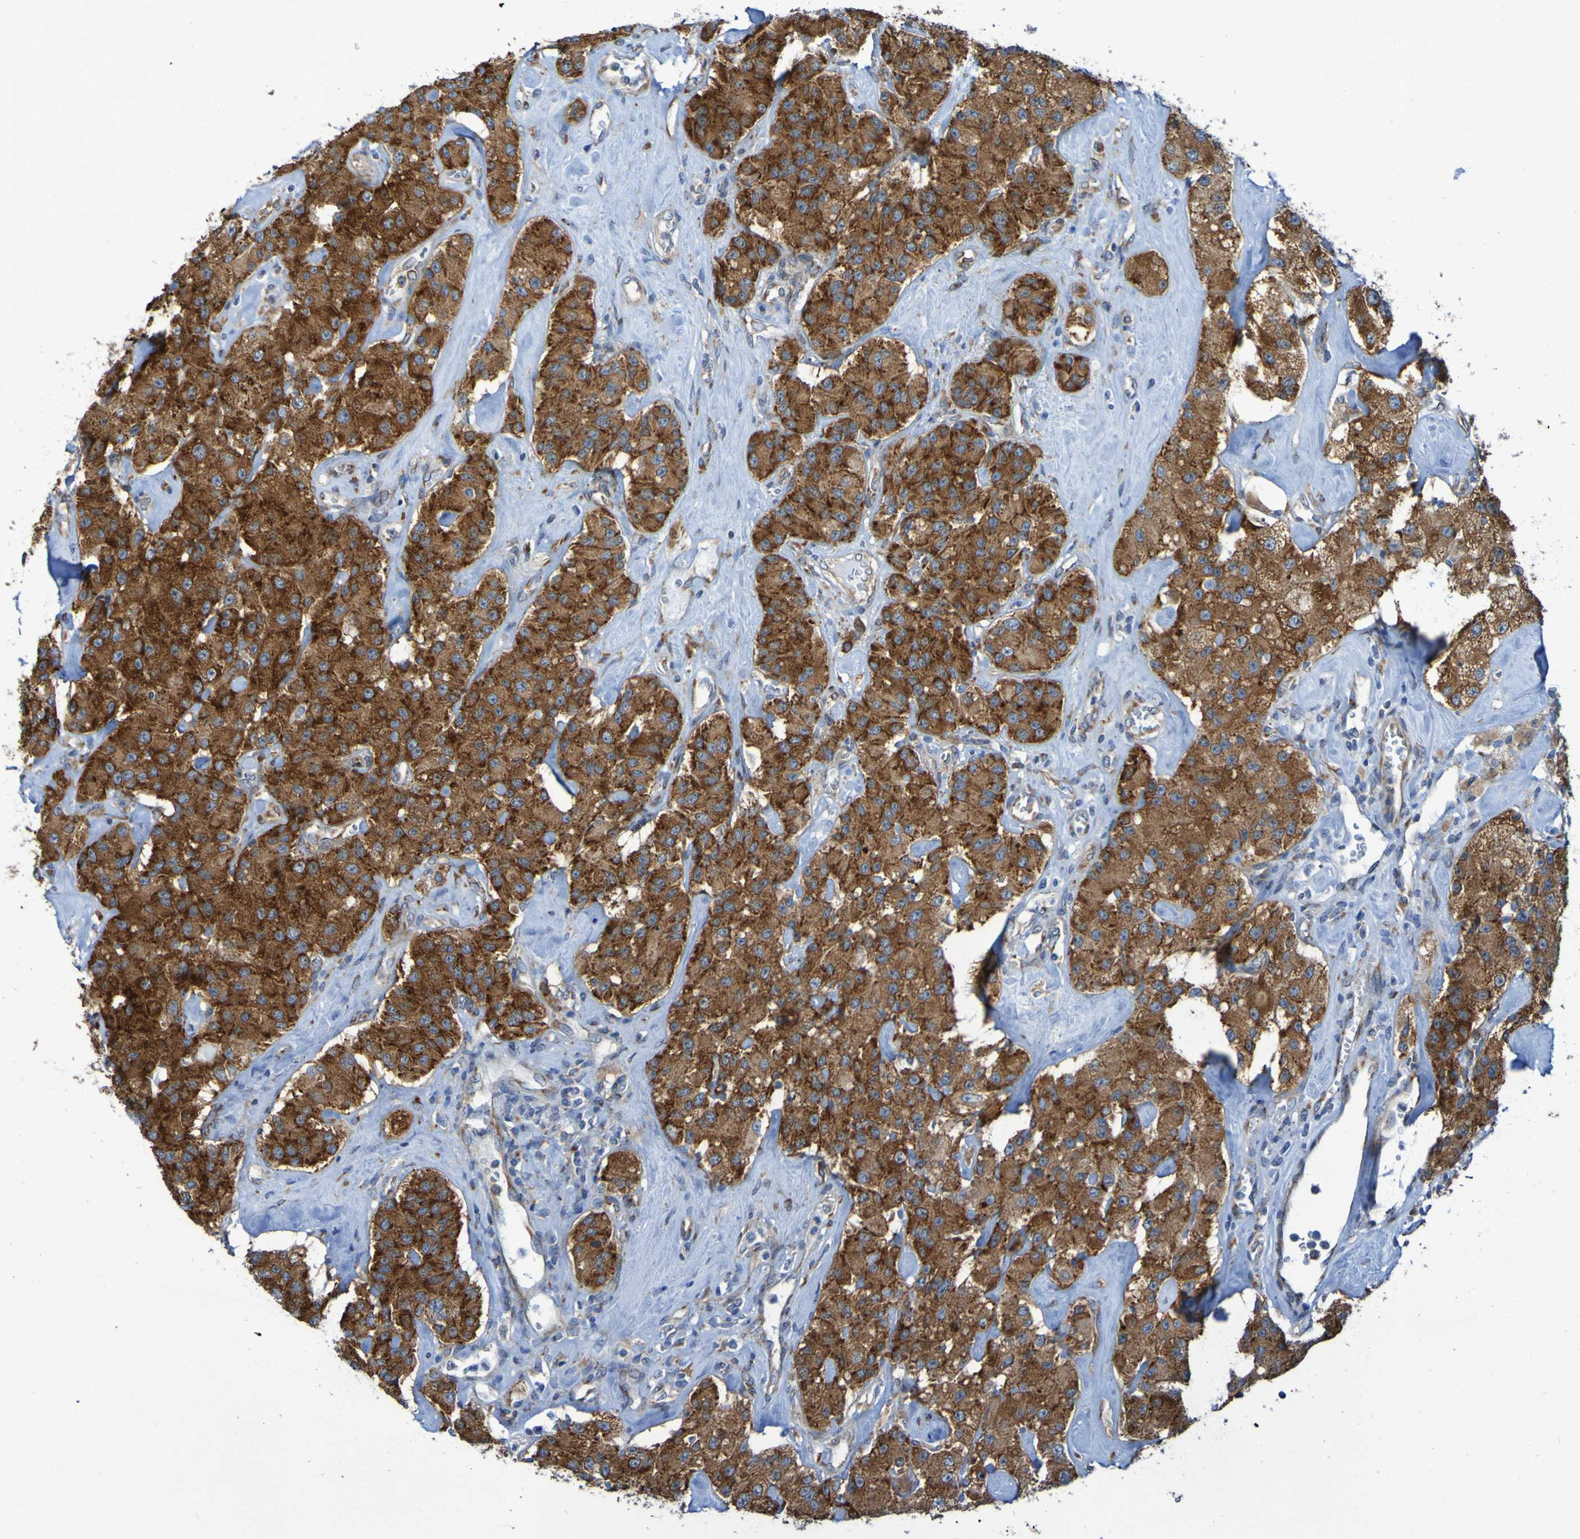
{"staining": {"intensity": "strong", "quantity": ">75%", "location": "cytoplasmic/membranous"}, "tissue": "carcinoid", "cell_type": "Tumor cells", "image_type": "cancer", "snomed": [{"axis": "morphology", "description": "Carcinoid, malignant, NOS"}, {"axis": "topography", "description": "Pancreas"}], "caption": "Protein expression analysis of human carcinoid reveals strong cytoplasmic/membranous expression in approximately >75% of tumor cells. The protein is stained brown, and the nuclei are stained in blue (DAB (3,3'-diaminobenzidine) IHC with brightfield microscopy, high magnification).", "gene": "FKBP3", "patient": {"sex": "male", "age": 41}}